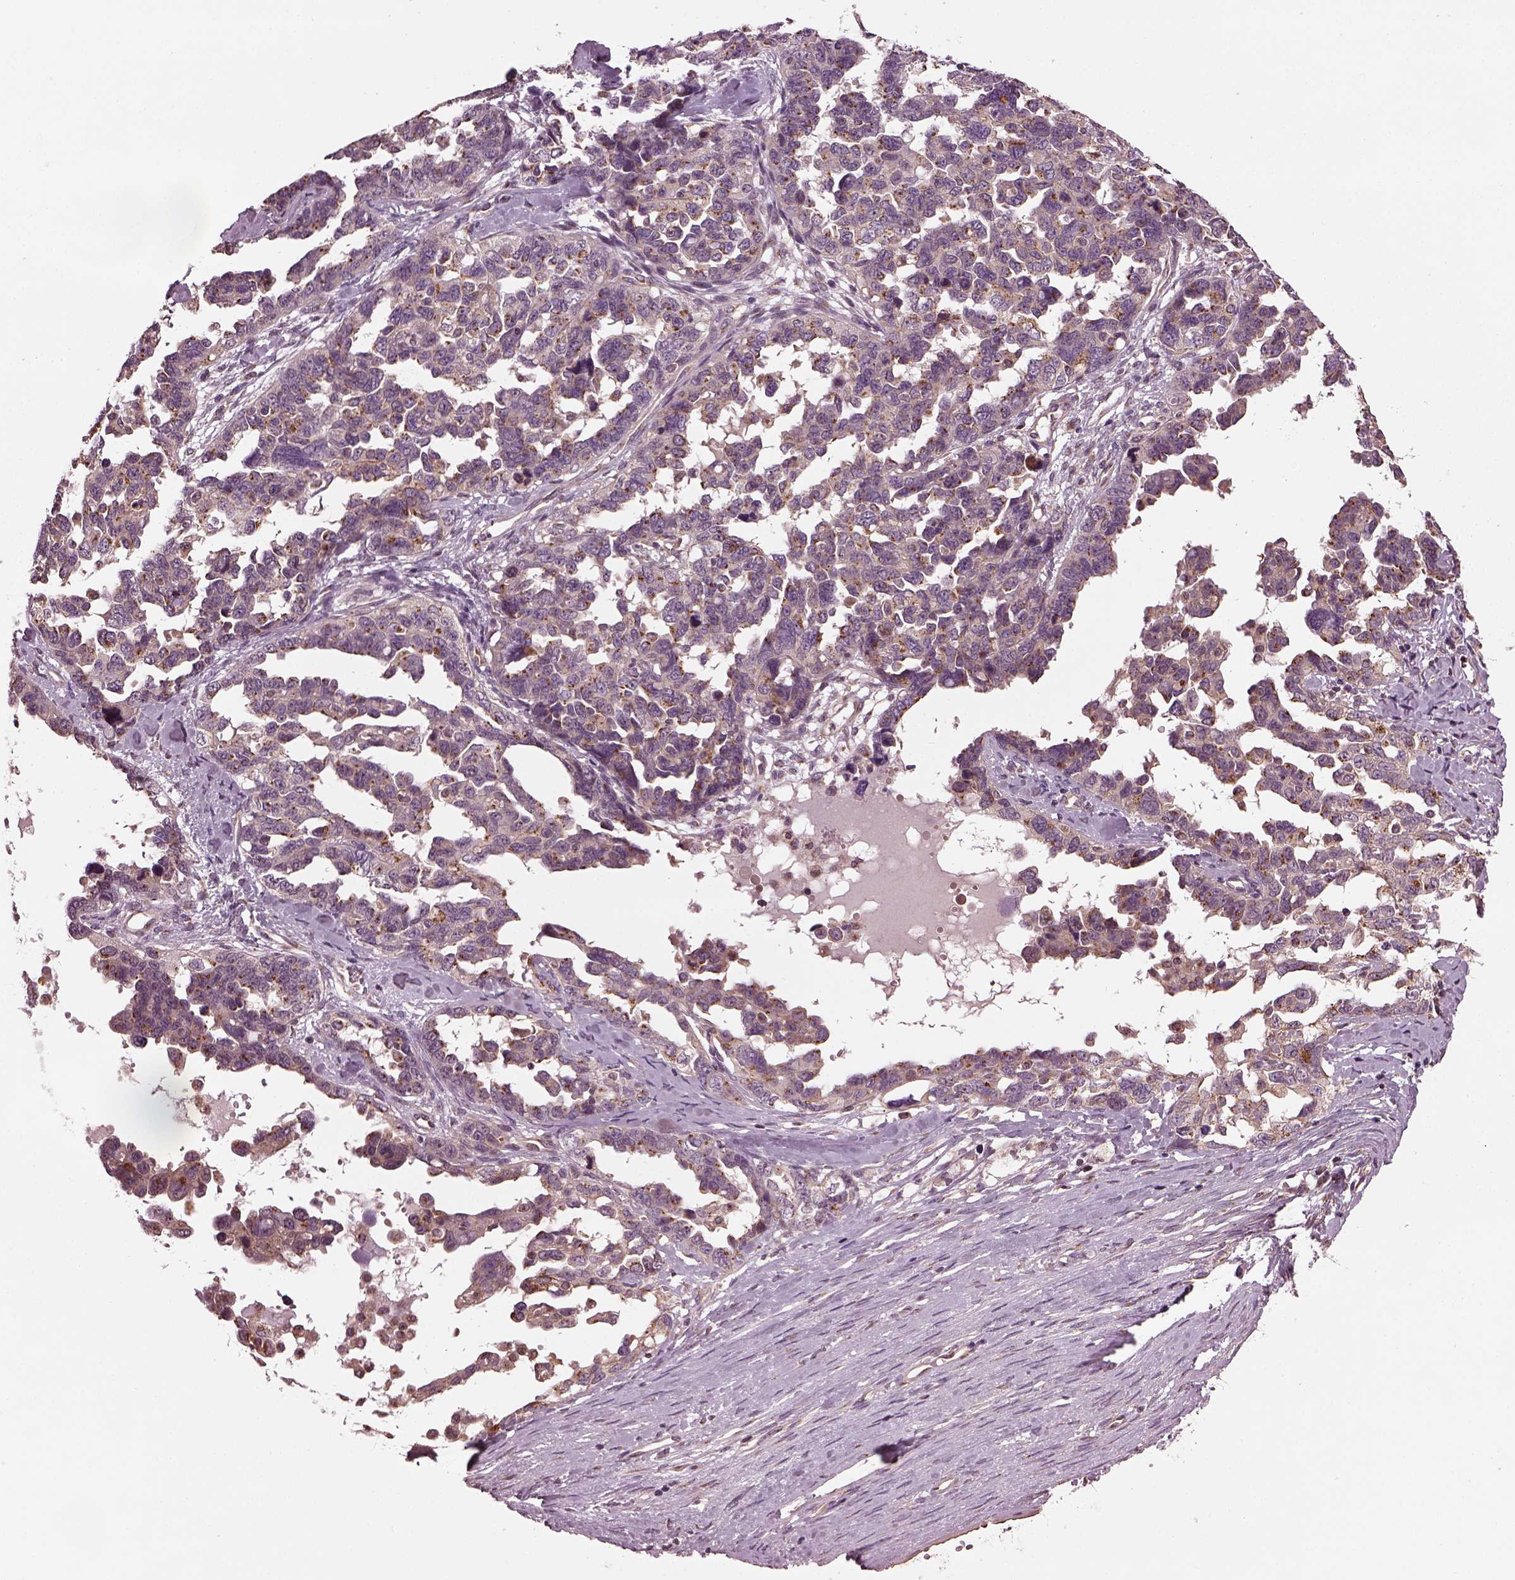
{"staining": {"intensity": "moderate", "quantity": "25%-75%", "location": "cytoplasmic/membranous"}, "tissue": "ovarian cancer", "cell_type": "Tumor cells", "image_type": "cancer", "snomed": [{"axis": "morphology", "description": "Cystadenocarcinoma, serous, NOS"}, {"axis": "topography", "description": "Ovary"}], "caption": "Serous cystadenocarcinoma (ovarian) stained with DAB (3,3'-diaminobenzidine) immunohistochemistry exhibits medium levels of moderate cytoplasmic/membranous positivity in about 25%-75% of tumor cells.", "gene": "RUFY3", "patient": {"sex": "female", "age": 69}}